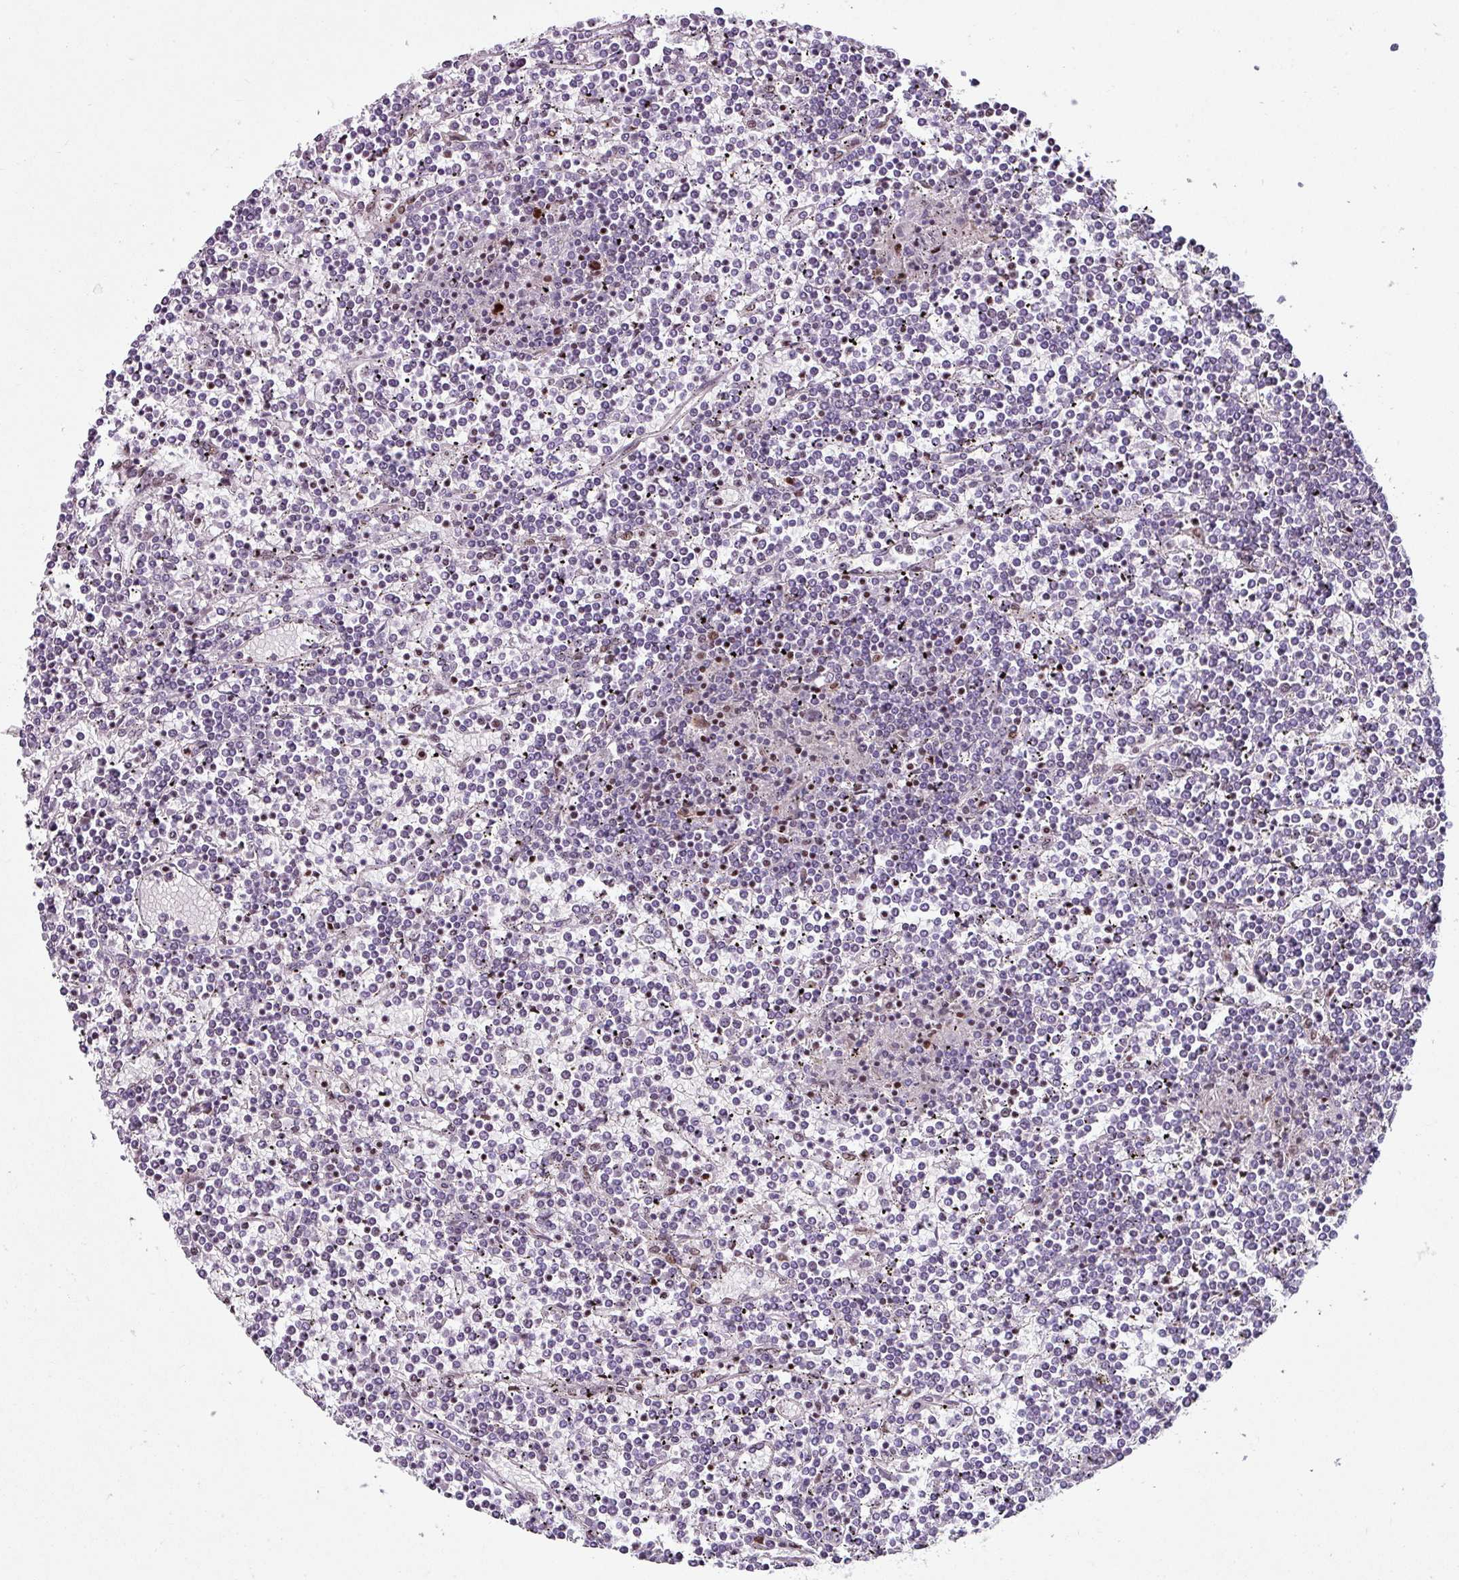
{"staining": {"intensity": "negative", "quantity": "none", "location": "none"}, "tissue": "lymphoma", "cell_type": "Tumor cells", "image_type": "cancer", "snomed": [{"axis": "morphology", "description": "Malignant lymphoma, non-Hodgkin's type, Low grade"}, {"axis": "topography", "description": "Spleen"}], "caption": "Low-grade malignant lymphoma, non-Hodgkin's type was stained to show a protein in brown. There is no significant staining in tumor cells.", "gene": "TRA2A", "patient": {"sex": "female", "age": 19}}